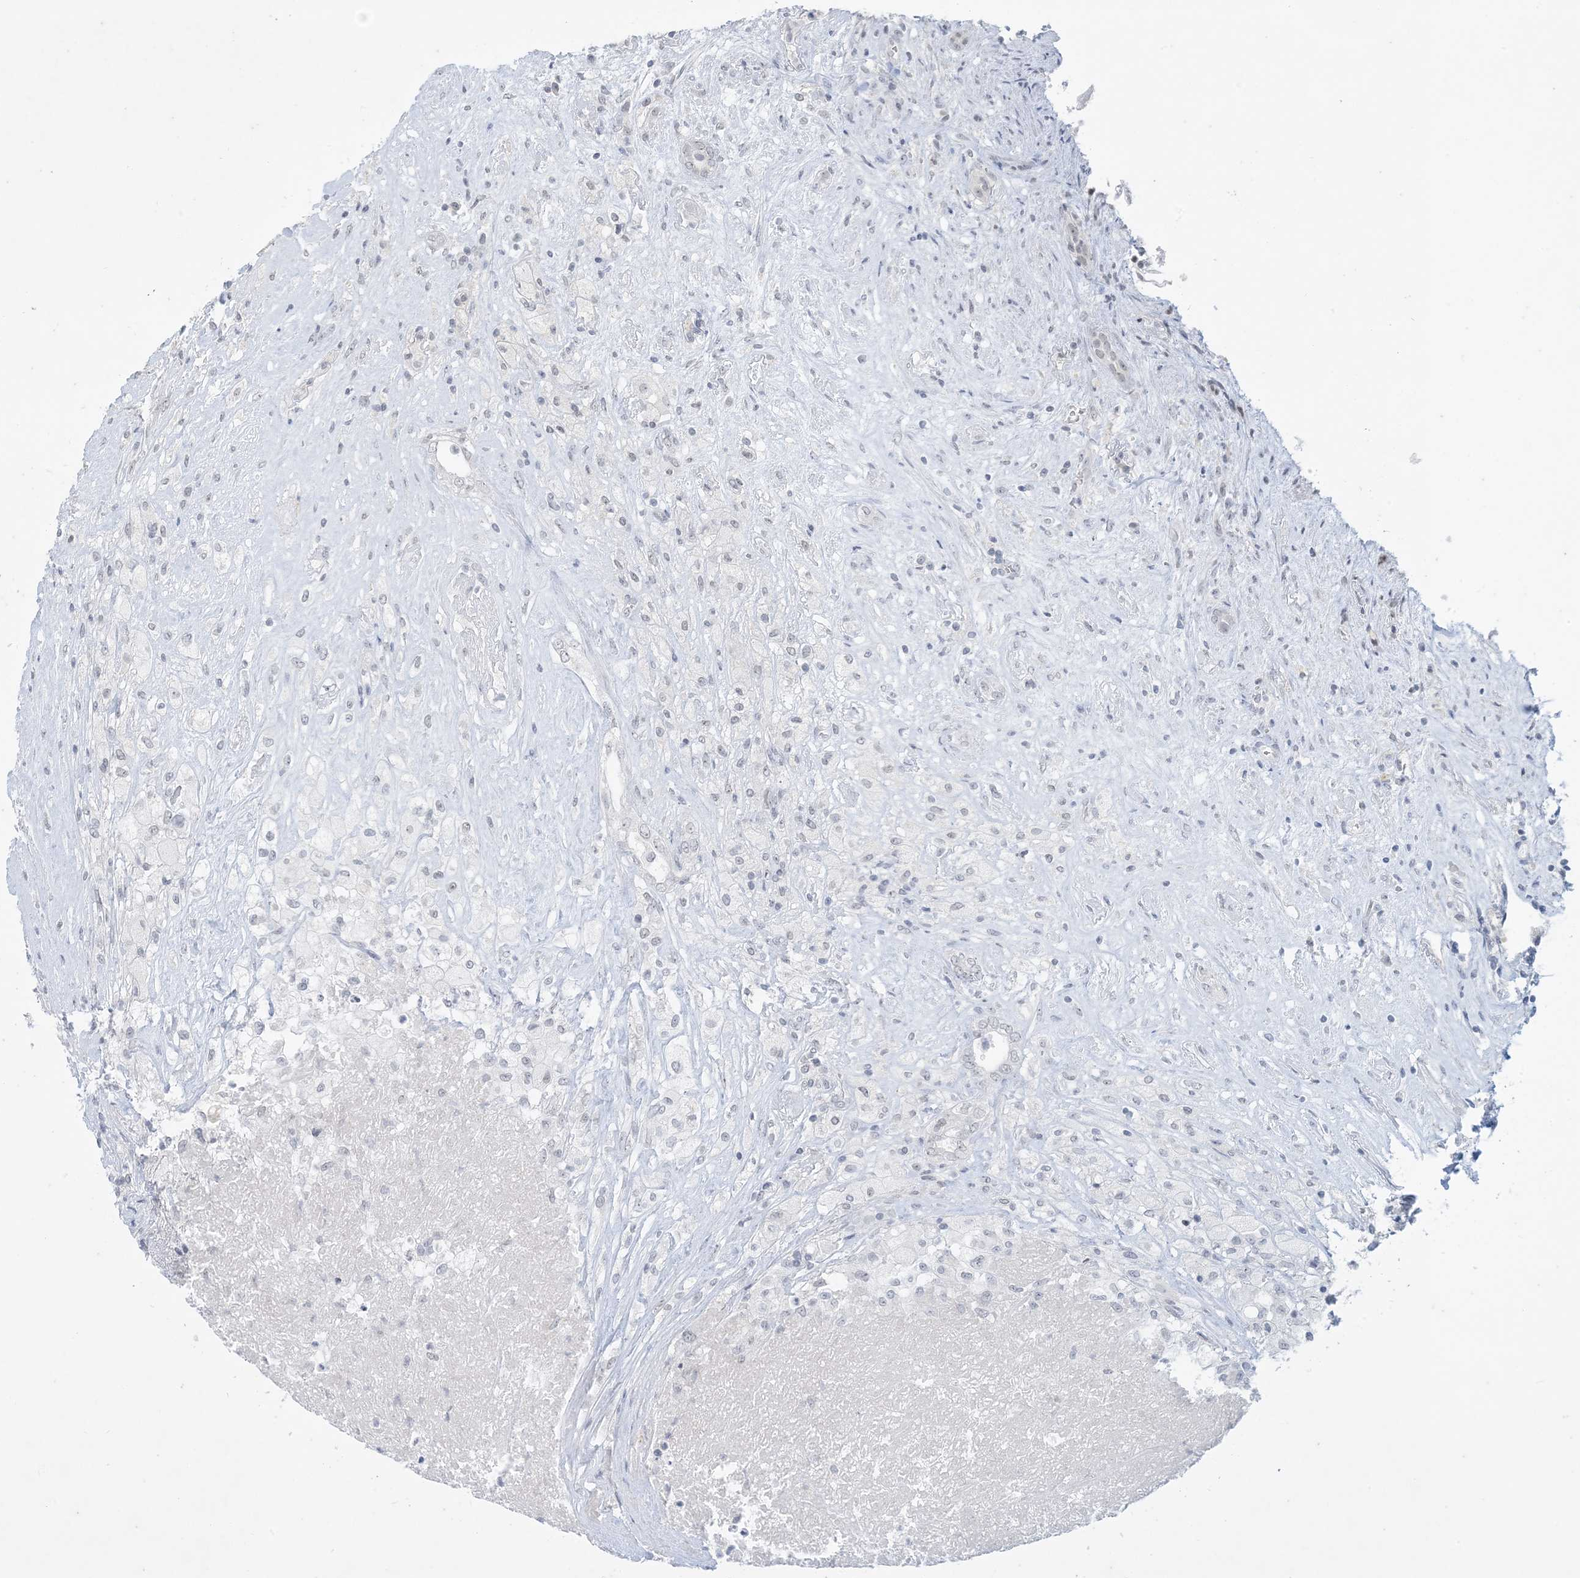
{"staining": {"intensity": "negative", "quantity": "none", "location": "none"}, "tissue": "renal cancer", "cell_type": "Tumor cells", "image_type": "cancer", "snomed": [{"axis": "morphology", "description": "Adenocarcinoma, NOS"}, {"axis": "topography", "description": "Kidney"}], "caption": "This is an immunohistochemistry (IHC) micrograph of adenocarcinoma (renal). There is no positivity in tumor cells.", "gene": "ZNF674", "patient": {"sex": "female", "age": 54}}